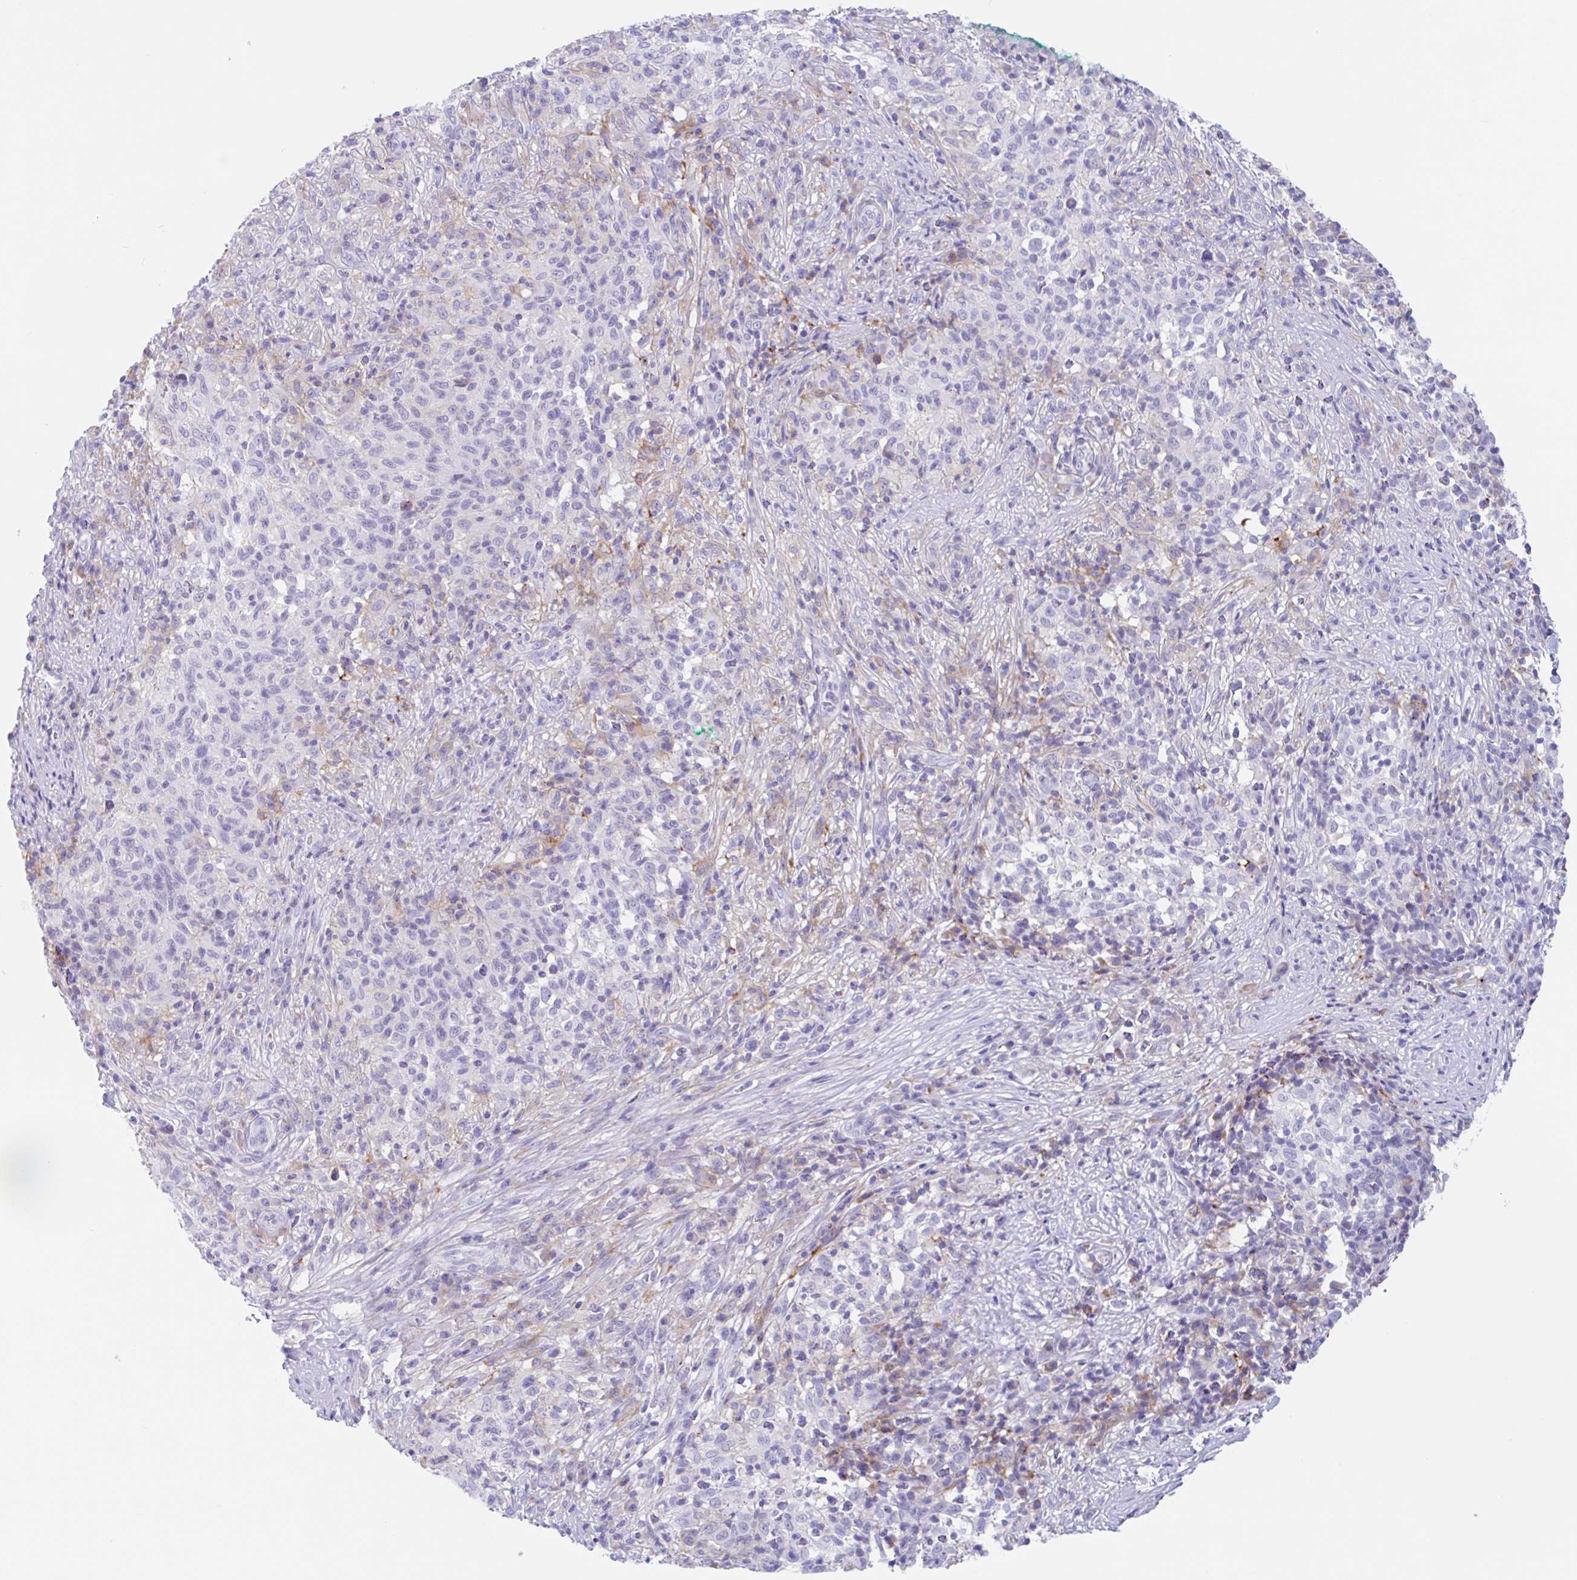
{"staining": {"intensity": "negative", "quantity": "none", "location": "none"}, "tissue": "melanoma", "cell_type": "Tumor cells", "image_type": "cancer", "snomed": [{"axis": "morphology", "description": "Malignant melanoma, NOS"}, {"axis": "topography", "description": "Skin"}], "caption": "Immunohistochemical staining of melanoma displays no significant positivity in tumor cells.", "gene": "ANKRD9", "patient": {"sex": "male", "age": 66}}